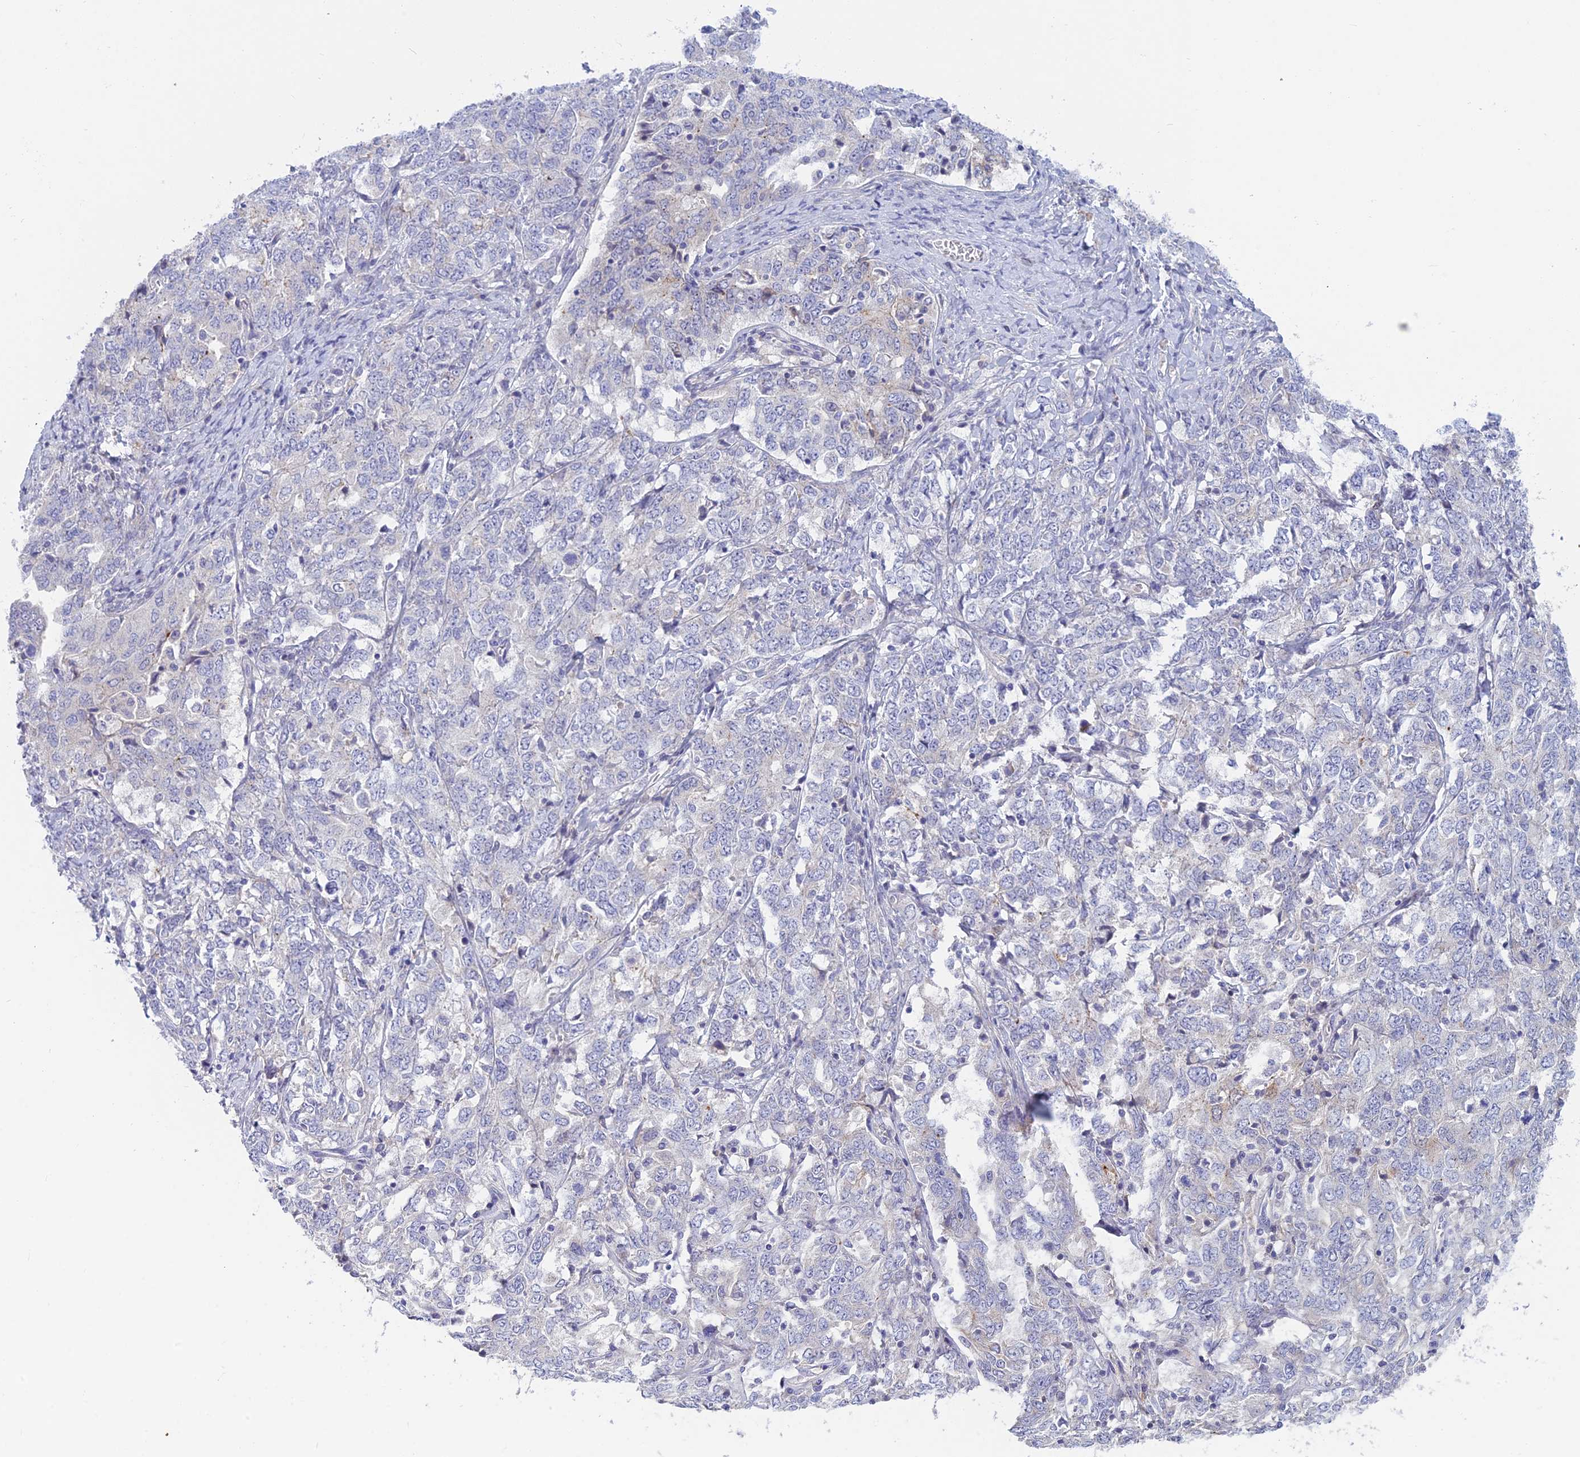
{"staining": {"intensity": "moderate", "quantity": "<25%", "location": "cytoplasmic/membranous"}, "tissue": "ovarian cancer", "cell_type": "Tumor cells", "image_type": "cancer", "snomed": [{"axis": "morphology", "description": "Carcinoma, endometroid"}, {"axis": "topography", "description": "Ovary"}], "caption": "IHC (DAB (3,3'-diaminobenzidine)) staining of ovarian cancer displays moderate cytoplasmic/membranous protein staining in approximately <25% of tumor cells.", "gene": "XPO7", "patient": {"sex": "female", "age": 62}}